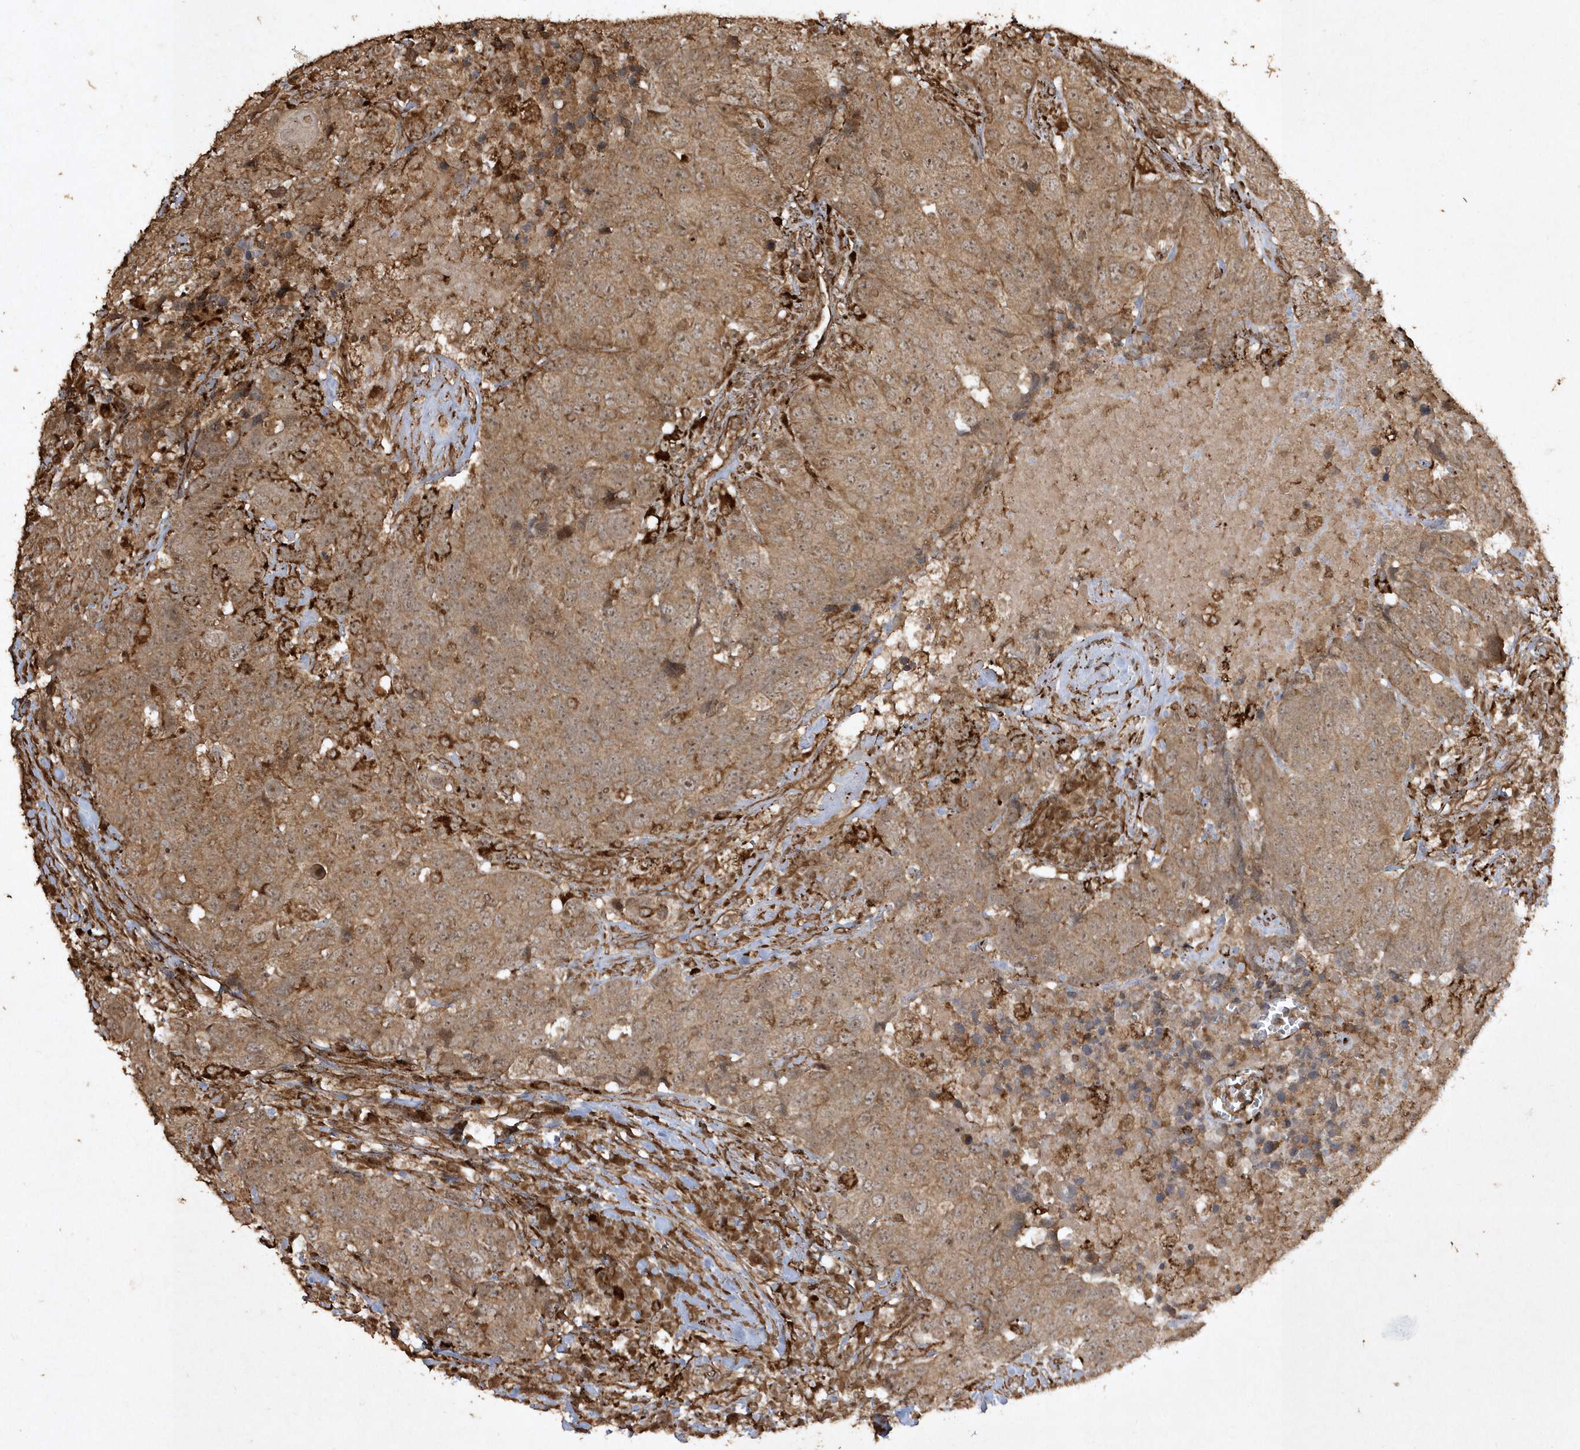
{"staining": {"intensity": "moderate", "quantity": ">75%", "location": "cytoplasmic/membranous"}, "tissue": "head and neck cancer", "cell_type": "Tumor cells", "image_type": "cancer", "snomed": [{"axis": "morphology", "description": "Squamous cell carcinoma, NOS"}, {"axis": "topography", "description": "Head-Neck"}], "caption": "This histopathology image displays IHC staining of head and neck cancer (squamous cell carcinoma), with medium moderate cytoplasmic/membranous expression in approximately >75% of tumor cells.", "gene": "AVPI1", "patient": {"sex": "male", "age": 66}}